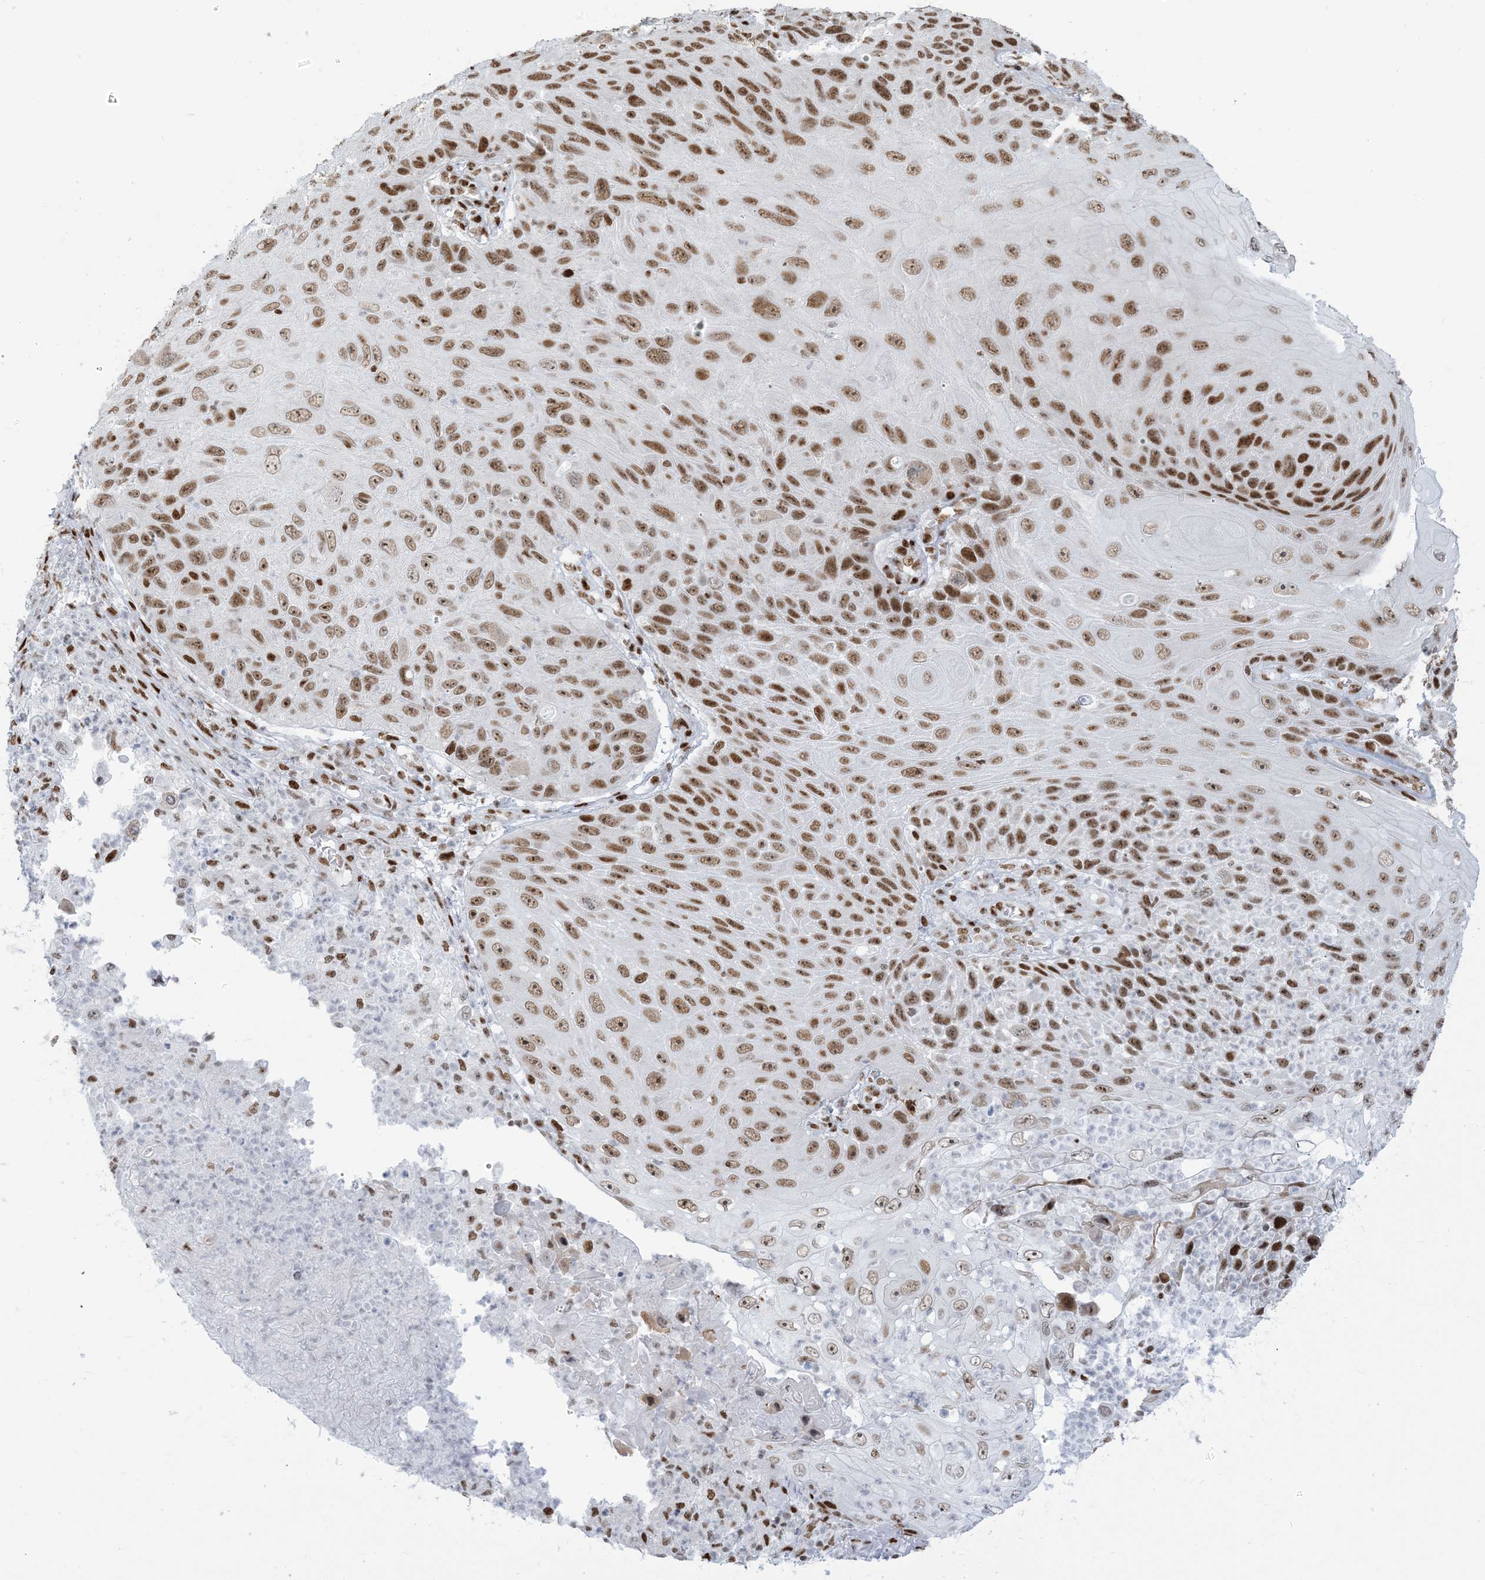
{"staining": {"intensity": "moderate", "quantity": ">75%", "location": "nuclear"}, "tissue": "skin cancer", "cell_type": "Tumor cells", "image_type": "cancer", "snomed": [{"axis": "morphology", "description": "Squamous cell carcinoma, NOS"}, {"axis": "topography", "description": "Skin"}], "caption": "The immunohistochemical stain shows moderate nuclear staining in tumor cells of skin squamous cell carcinoma tissue.", "gene": "STAG1", "patient": {"sex": "female", "age": 88}}